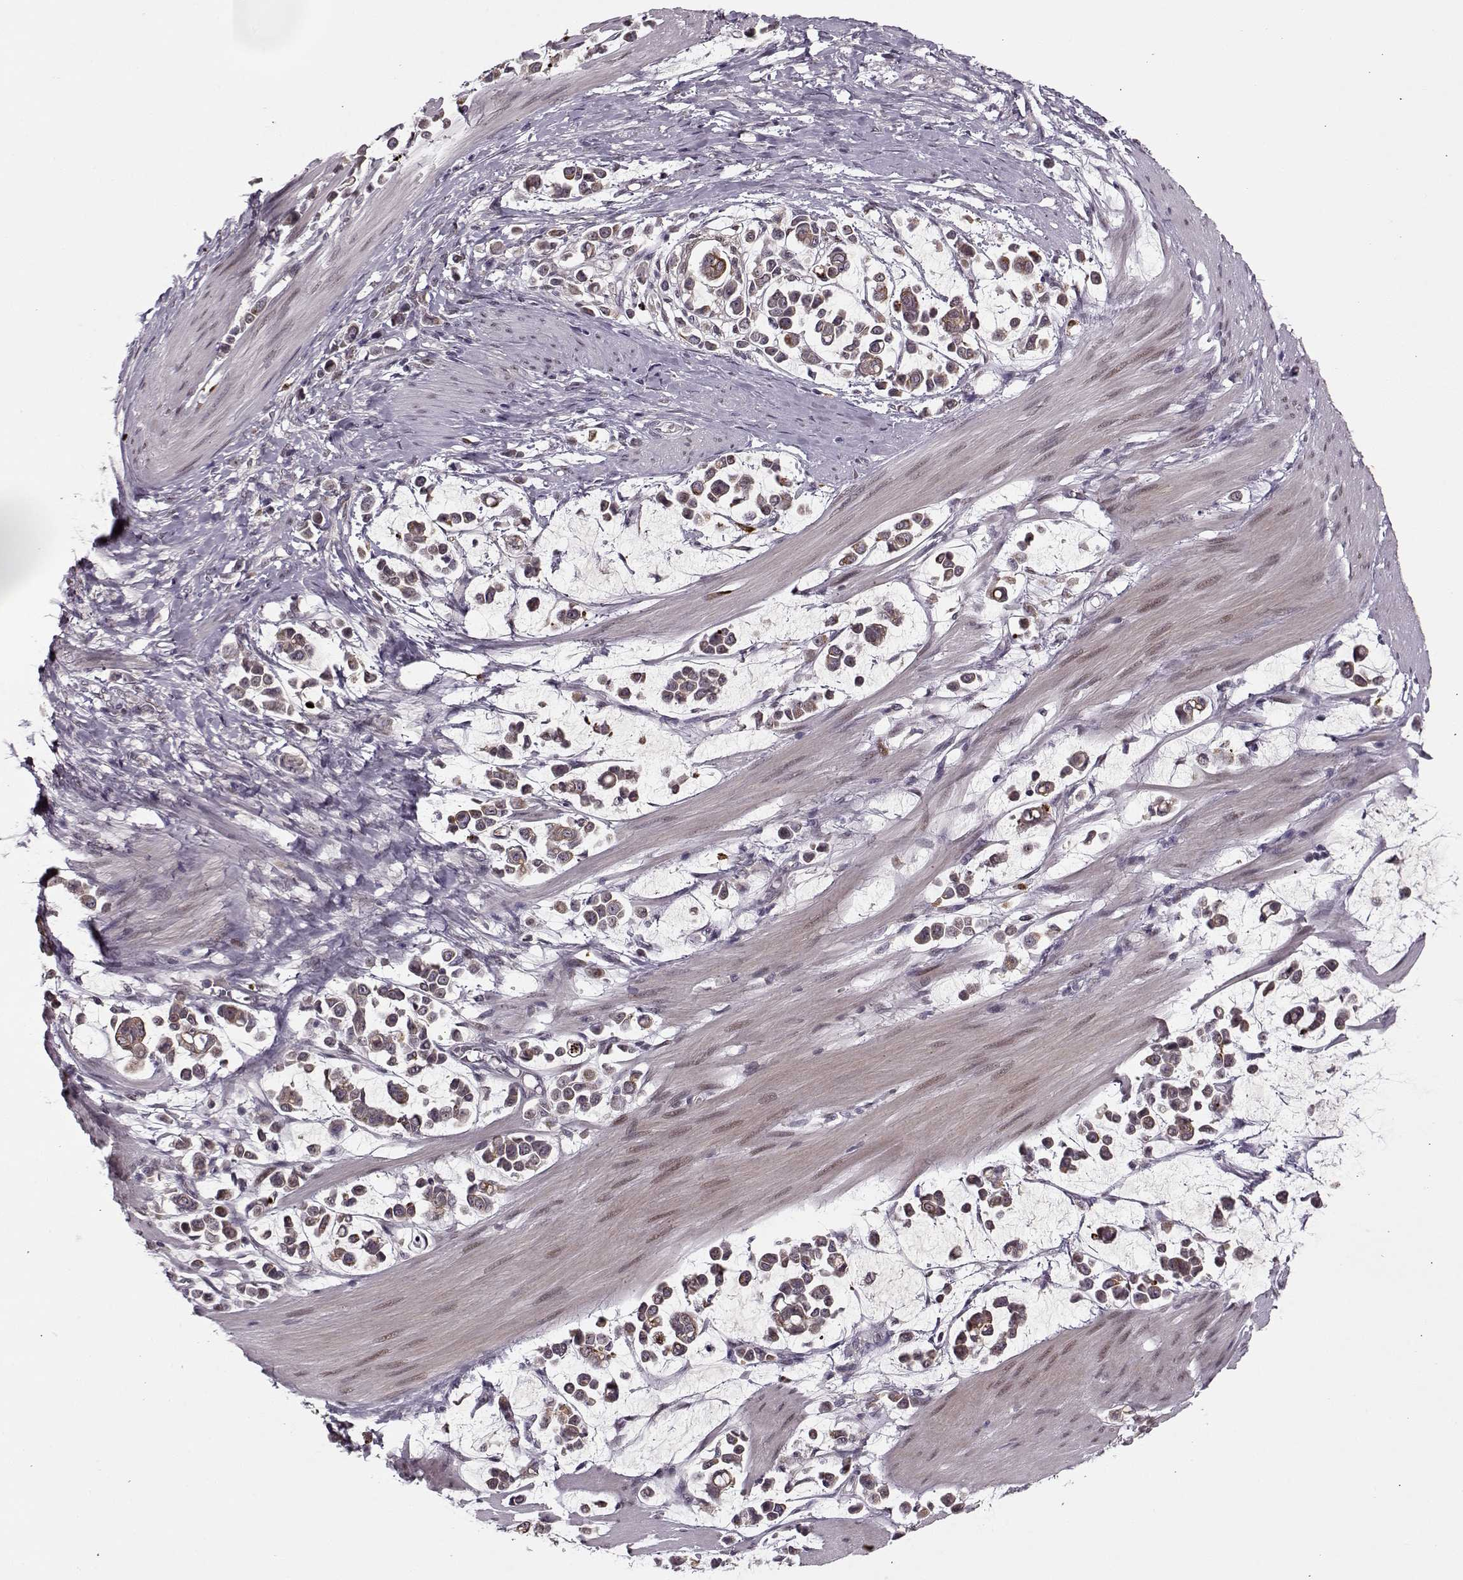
{"staining": {"intensity": "strong", "quantity": "<25%", "location": "cytoplasmic/membranous"}, "tissue": "stomach cancer", "cell_type": "Tumor cells", "image_type": "cancer", "snomed": [{"axis": "morphology", "description": "Adenocarcinoma, NOS"}, {"axis": "topography", "description": "Stomach"}], "caption": "The micrograph displays immunohistochemical staining of adenocarcinoma (stomach). There is strong cytoplasmic/membranous expression is identified in approximately <25% of tumor cells. (IHC, brightfield microscopy, high magnification).", "gene": "DENND4B", "patient": {"sex": "male", "age": 82}}